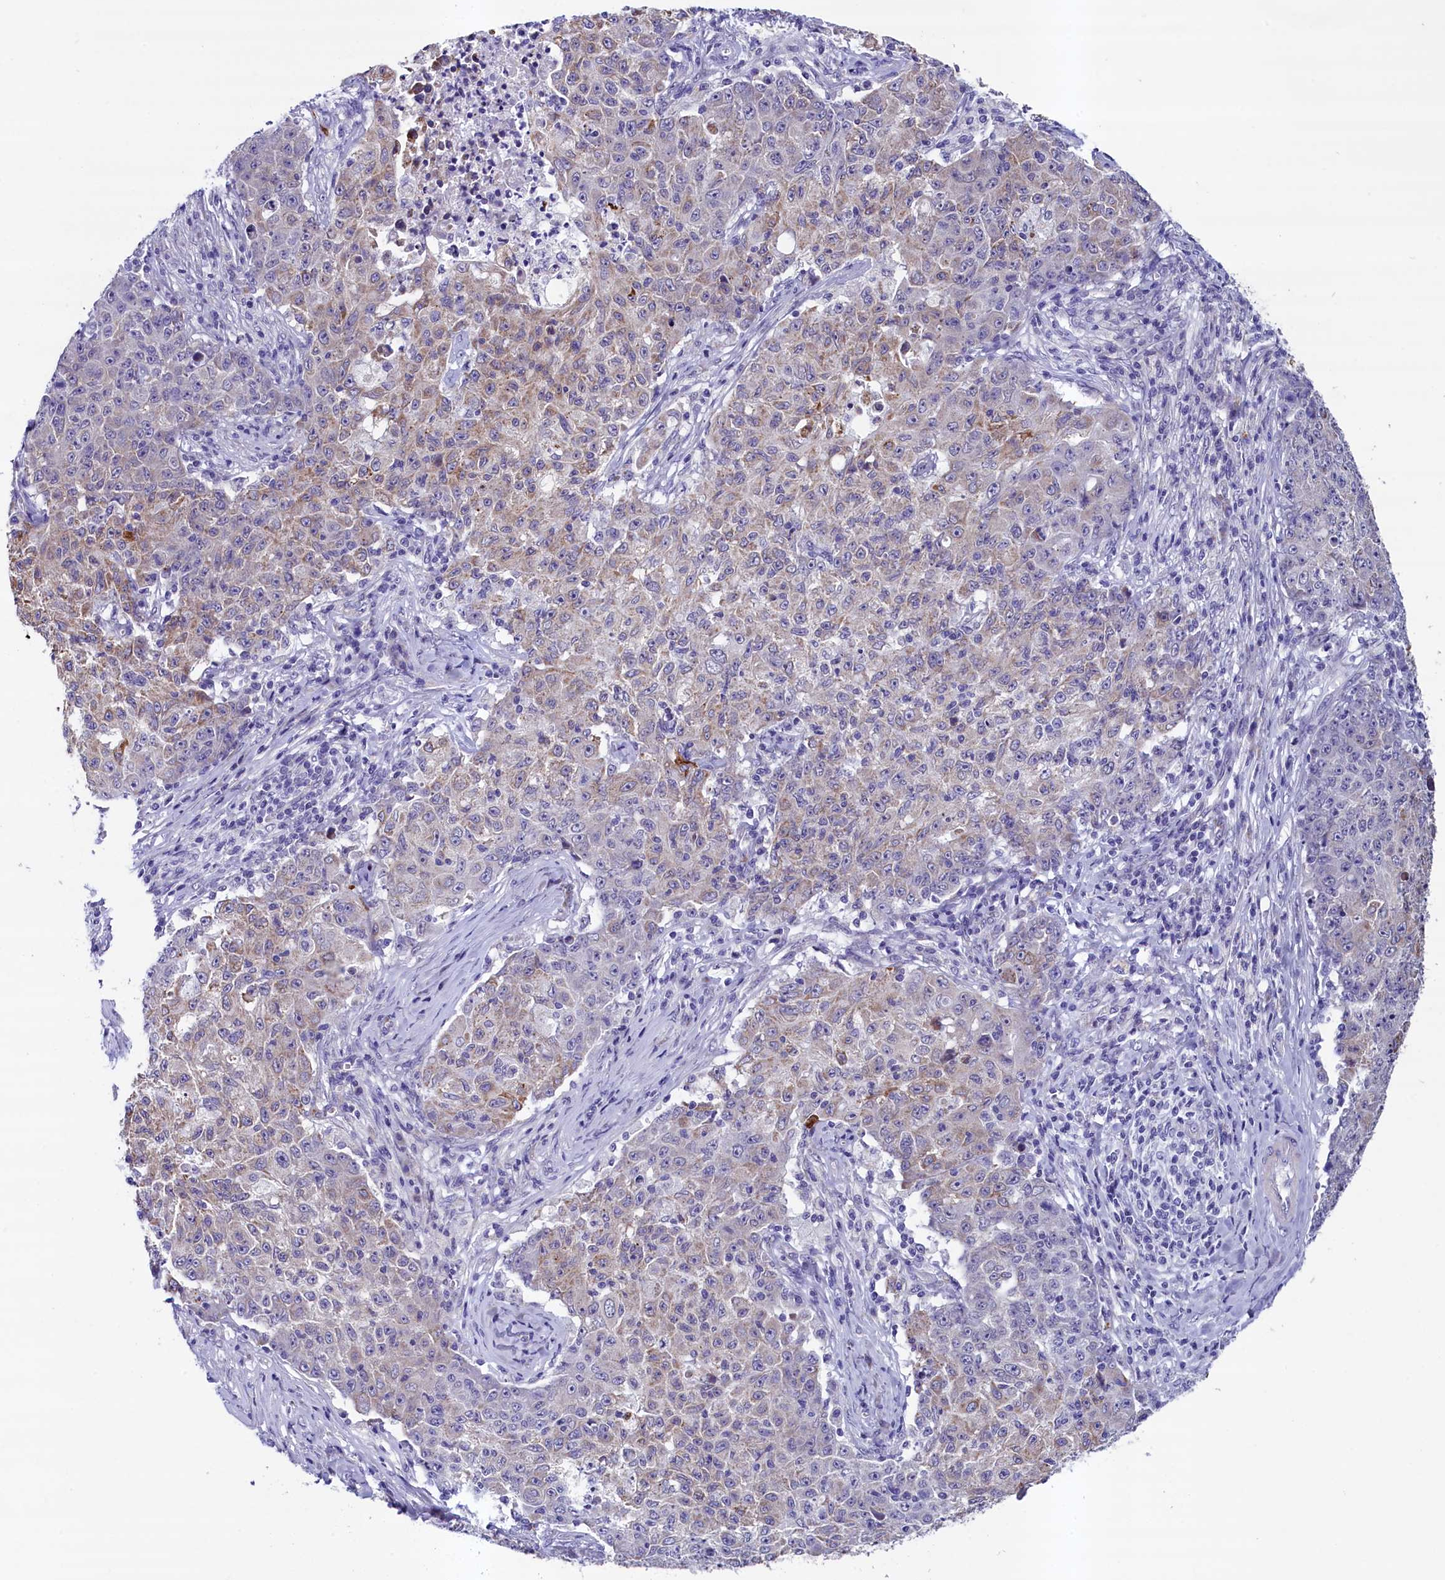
{"staining": {"intensity": "weak", "quantity": "<25%", "location": "cytoplasmic/membranous"}, "tissue": "ovarian cancer", "cell_type": "Tumor cells", "image_type": "cancer", "snomed": [{"axis": "morphology", "description": "Carcinoma, endometroid"}, {"axis": "topography", "description": "Ovary"}], "caption": "IHC of ovarian cancer (endometroid carcinoma) demonstrates no positivity in tumor cells.", "gene": "SCD5", "patient": {"sex": "female", "age": 42}}